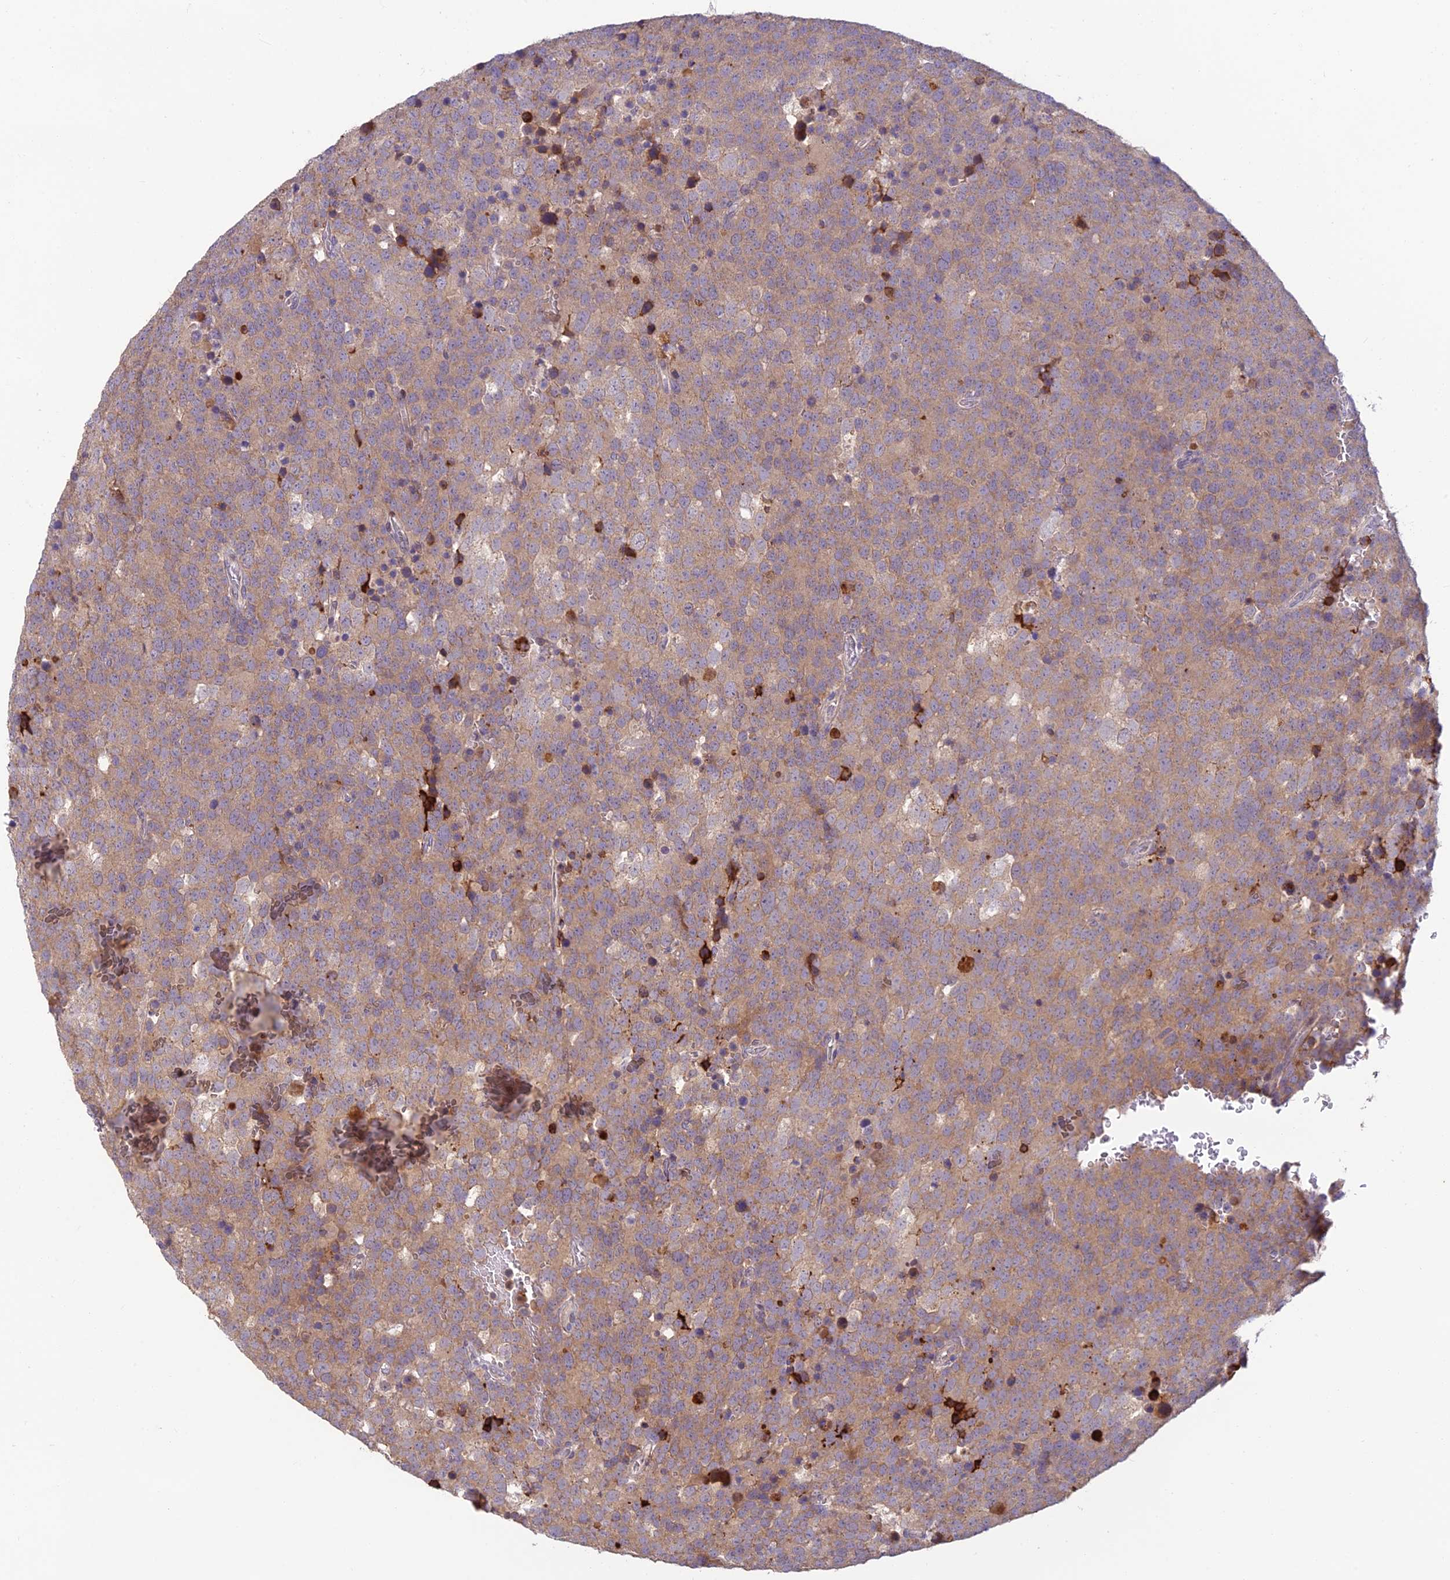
{"staining": {"intensity": "weak", "quantity": ">75%", "location": "cytoplasmic/membranous"}, "tissue": "testis cancer", "cell_type": "Tumor cells", "image_type": "cancer", "snomed": [{"axis": "morphology", "description": "Seminoma, NOS"}, {"axis": "topography", "description": "Testis"}], "caption": "This image reveals testis cancer stained with immunohistochemistry (IHC) to label a protein in brown. The cytoplasmic/membranous of tumor cells show weak positivity for the protein. Nuclei are counter-stained blue.", "gene": "ASPDH", "patient": {"sex": "male", "age": 71}}